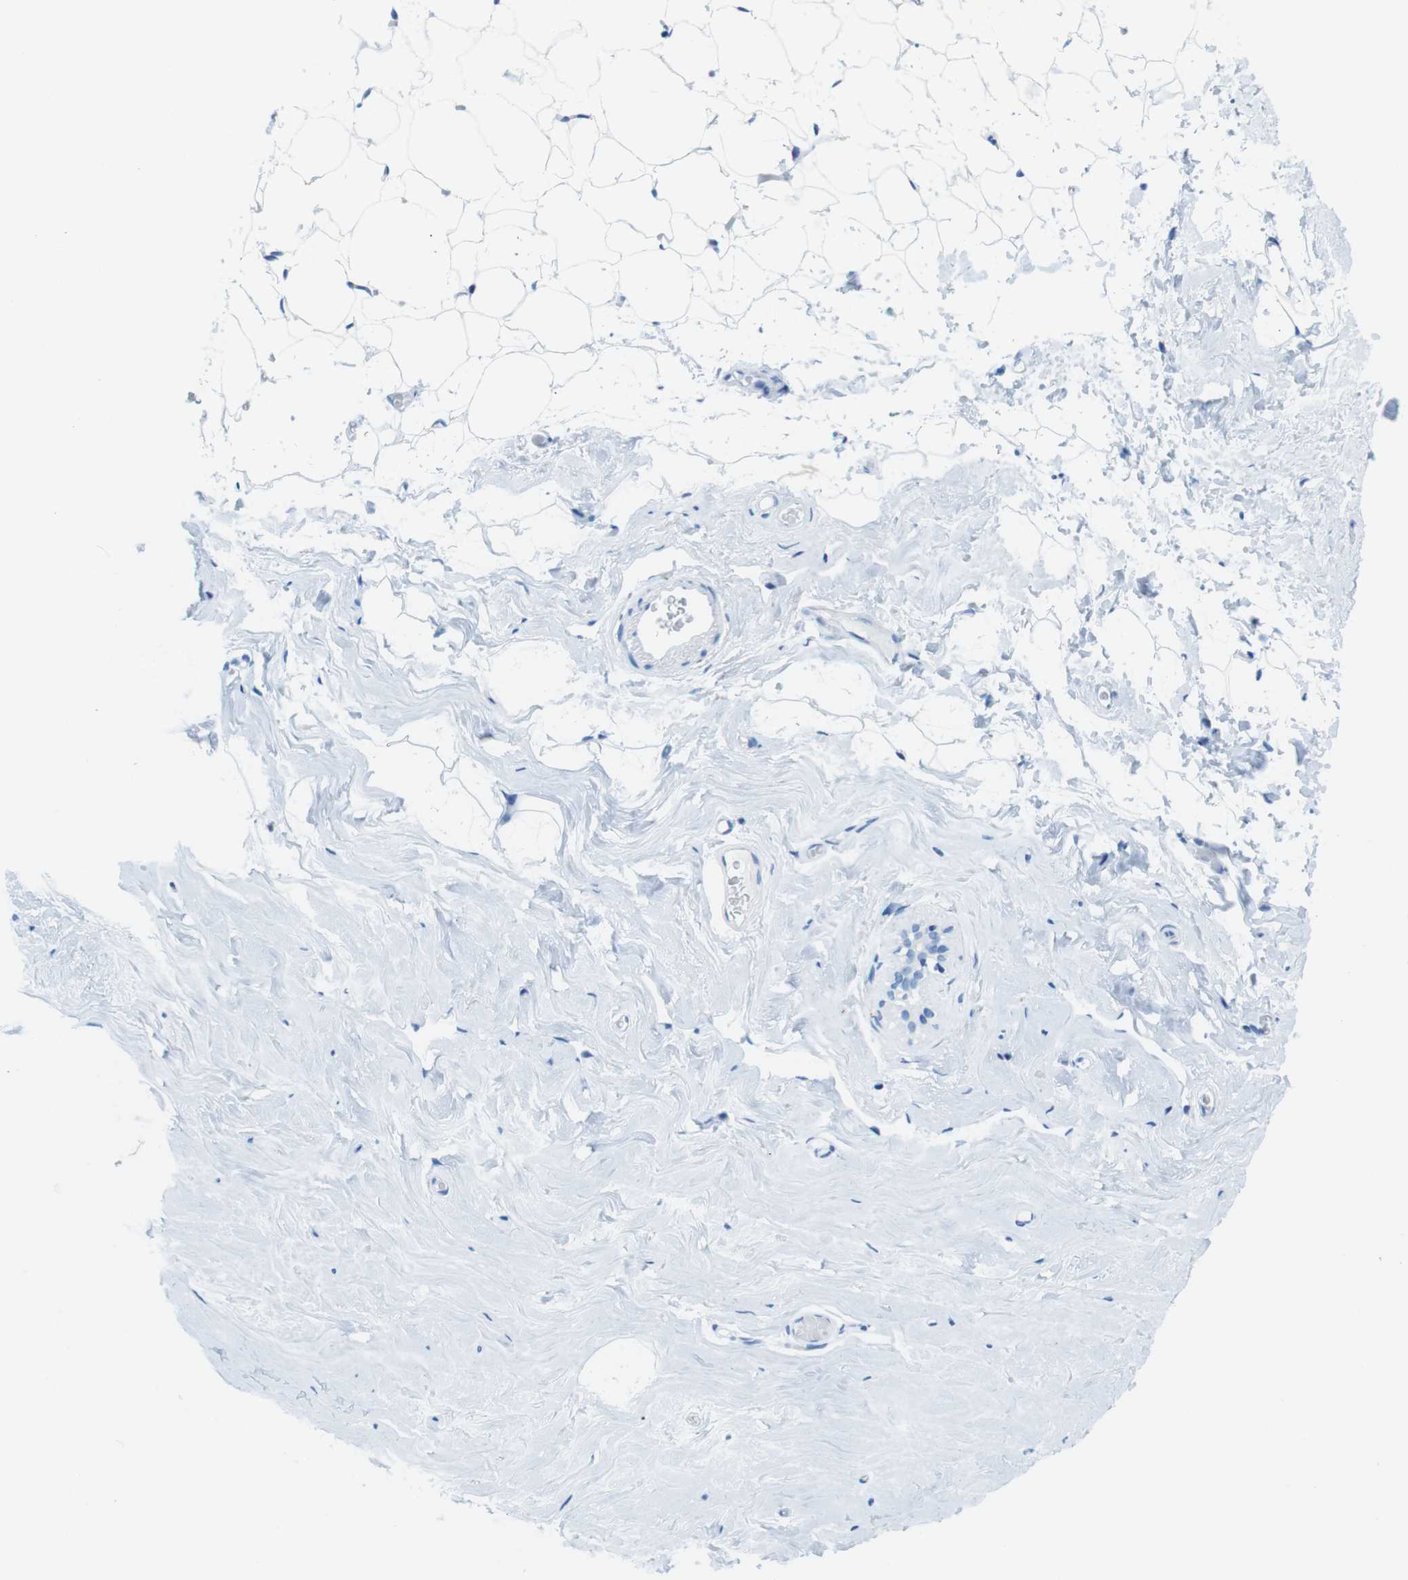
{"staining": {"intensity": "negative", "quantity": "none", "location": "none"}, "tissue": "breast", "cell_type": "Adipocytes", "image_type": "normal", "snomed": [{"axis": "morphology", "description": "Normal tissue, NOS"}, {"axis": "topography", "description": "Breast"}], "caption": "Immunohistochemical staining of benign breast reveals no significant staining in adipocytes.", "gene": "GAP43", "patient": {"sex": "female", "age": 75}}